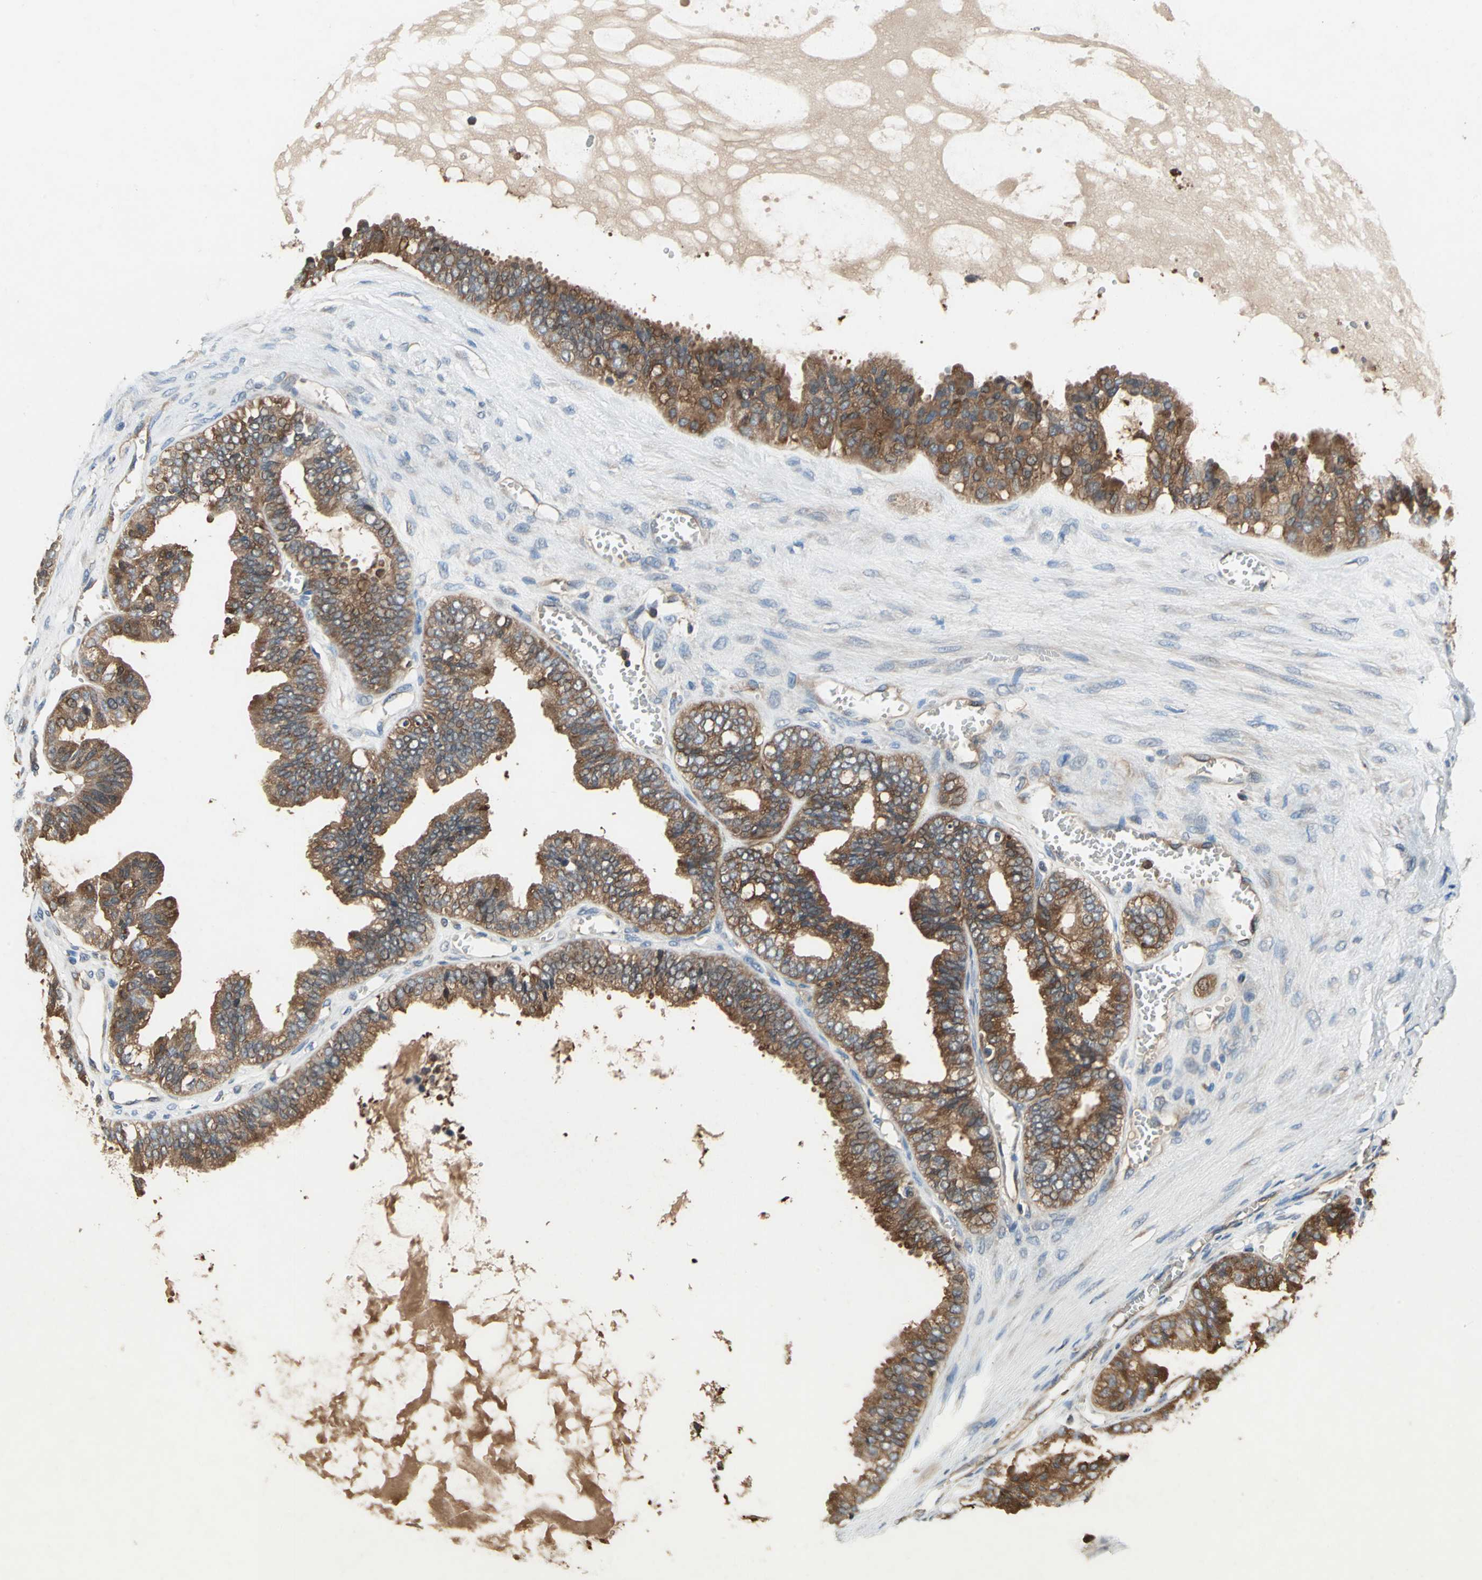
{"staining": {"intensity": "strong", "quantity": ">75%", "location": "cytoplasmic/membranous"}, "tissue": "ovarian cancer", "cell_type": "Tumor cells", "image_type": "cancer", "snomed": [{"axis": "morphology", "description": "Carcinoma, NOS"}, {"axis": "morphology", "description": "Carcinoma, endometroid"}, {"axis": "topography", "description": "Ovary"}], "caption": "IHC of ovarian endometroid carcinoma demonstrates high levels of strong cytoplasmic/membranous staining in approximately >75% of tumor cells.", "gene": "CAPN1", "patient": {"sex": "female", "age": 50}}